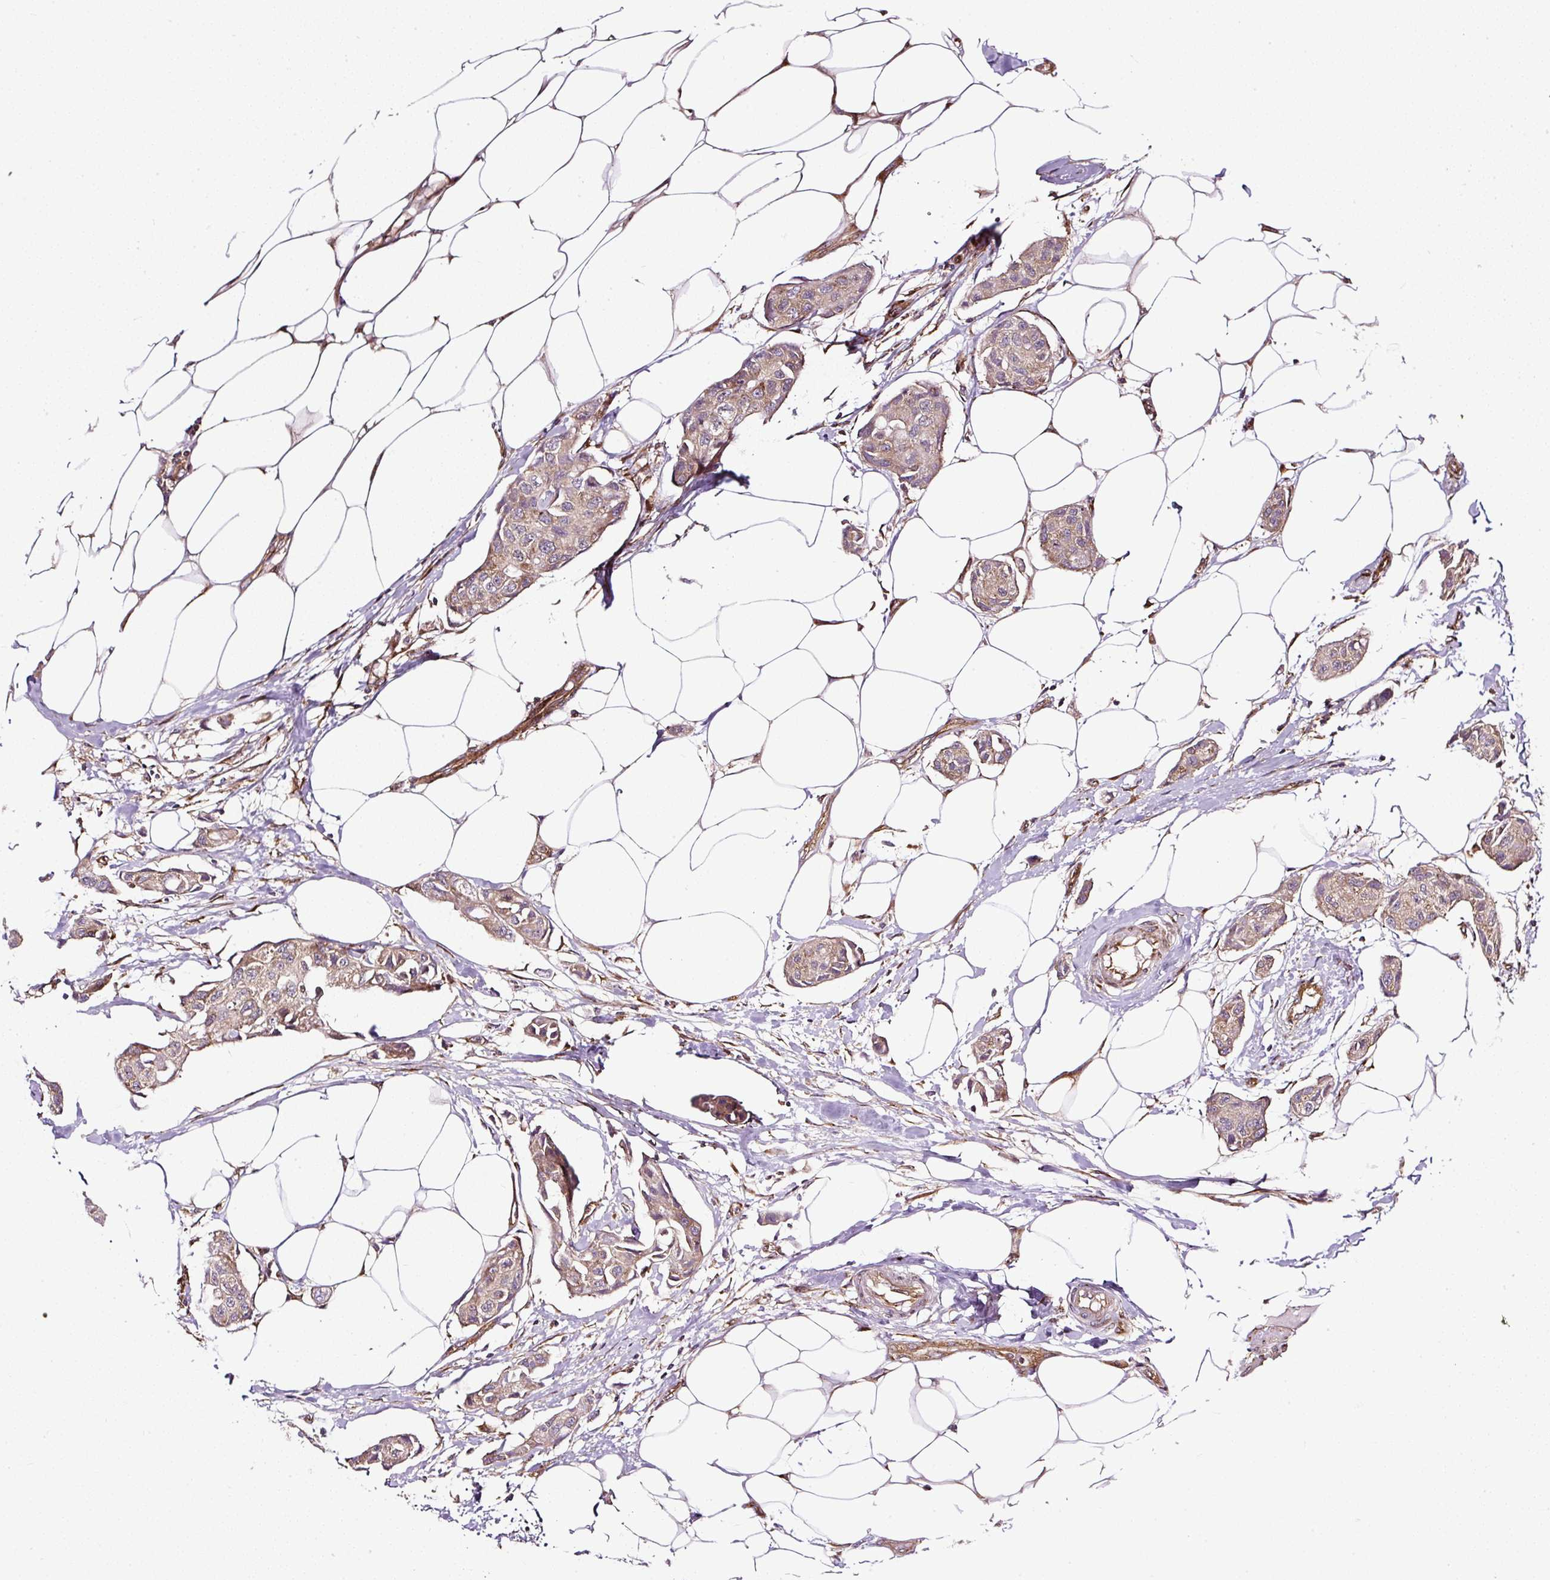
{"staining": {"intensity": "weak", "quantity": ">75%", "location": "cytoplasmic/membranous"}, "tissue": "breast cancer", "cell_type": "Tumor cells", "image_type": "cancer", "snomed": [{"axis": "morphology", "description": "Duct carcinoma"}, {"axis": "topography", "description": "Breast"}, {"axis": "topography", "description": "Lymph node"}], "caption": "Immunohistochemical staining of human invasive ductal carcinoma (breast) demonstrates weak cytoplasmic/membranous protein staining in about >75% of tumor cells.", "gene": "KDM4E", "patient": {"sex": "female", "age": 80}}